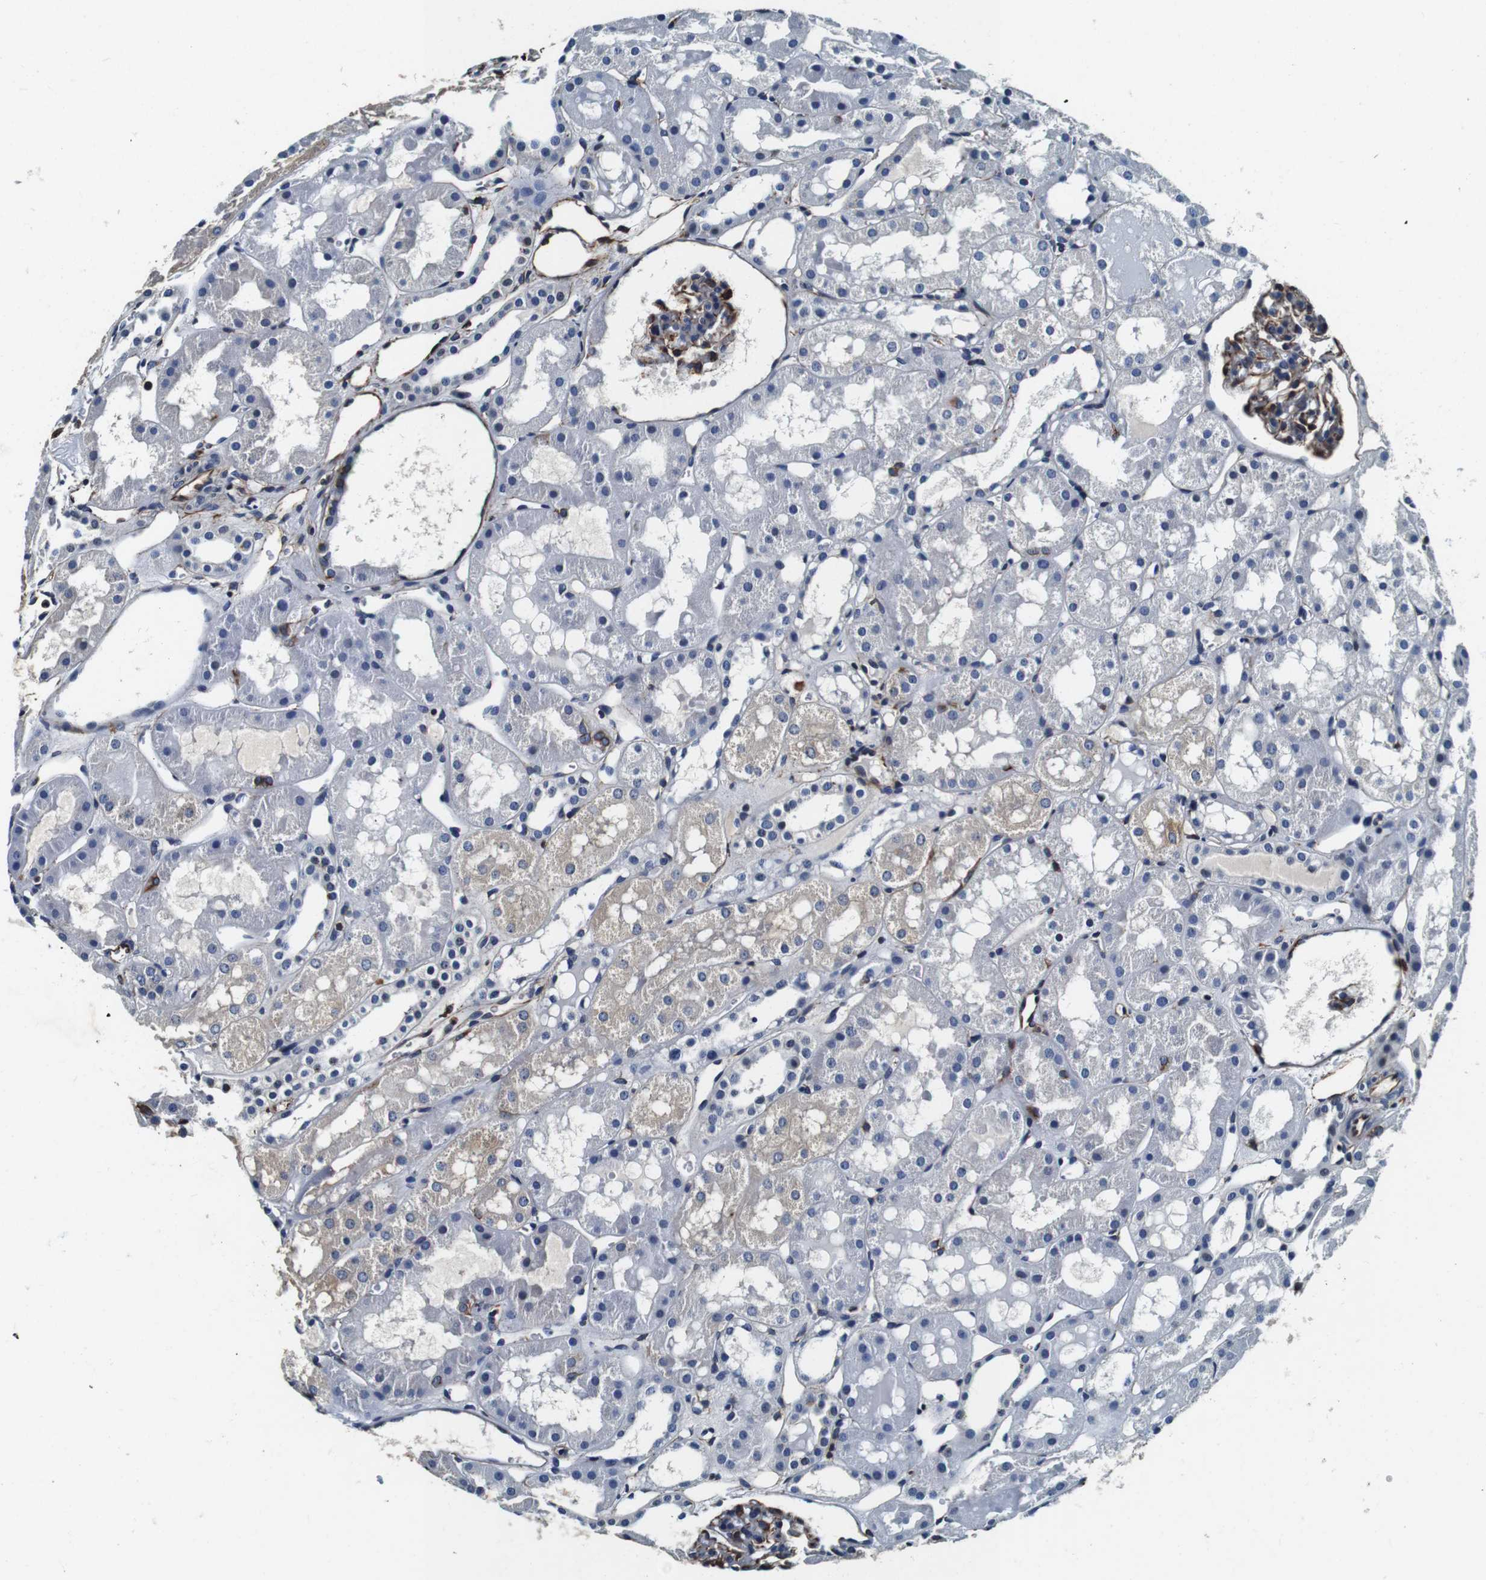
{"staining": {"intensity": "moderate", "quantity": "25%-75%", "location": "cytoplasmic/membranous"}, "tissue": "kidney", "cell_type": "Cells in glomeruli", "image_type": "normal", "snomed": [{"axis": "morphology", "description": "Normal tissue, NOS"}, {"axis": "topography", "description": "Kidney"}, {"axis": "topography", "description": "Urinary bladder"}], "caption": "Brown immunohistochemical staining in normal kidney shows moderate cytoplasmic/membranous positivity in approximately 25%-75% of cells in glomeruli. The staining was performed using DAB (3,3'-diaminobenzidine) to visualize the protein expression in brown, while the nuclei were stained in blue with hematoxylin (Magnification: 20x).", "gene": "GJE1", "patient": {"sex": "male", "age": 16}}